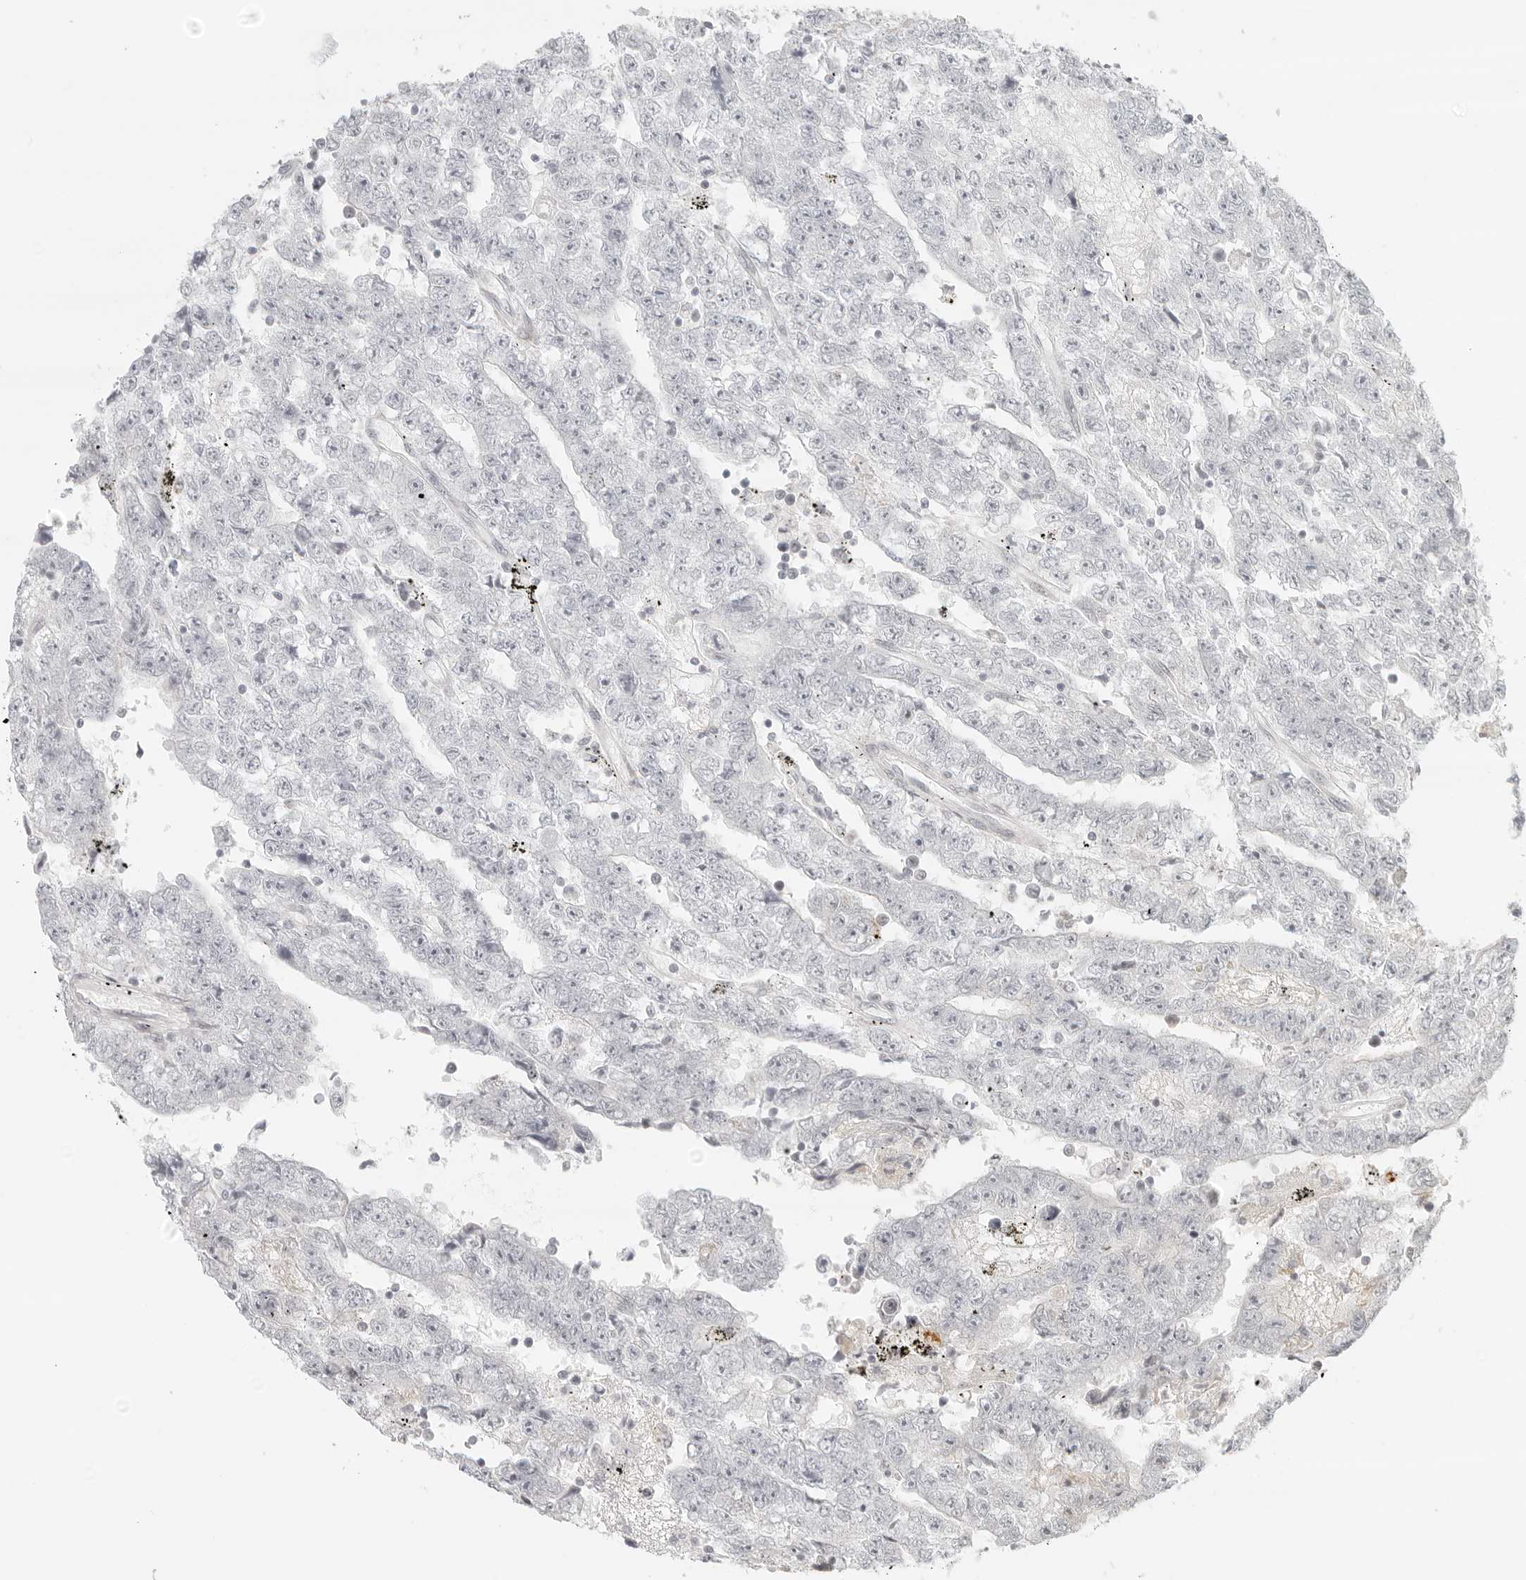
{"staining": {"intensity": "negative", "quantity": "none", "location": "none"}, "tissue": "testis cancer", "cell_type": "Tumor cells", "image_type": "cancer", "snomed": [{"axis": "morphology", "description": "Carcinoma, Embryonal, NOS"}, {"axis": "topography", "description": "Testis"}], "caption": "There is no significant positivity in tumor cells of testis cancer (embryonal carcinoma). (Brightfield microscopy of DAB immunohistochemistry (IHC) at high magnification).", "gene": "ZNF678", "patient": {"sex": "male", "age": 25}}